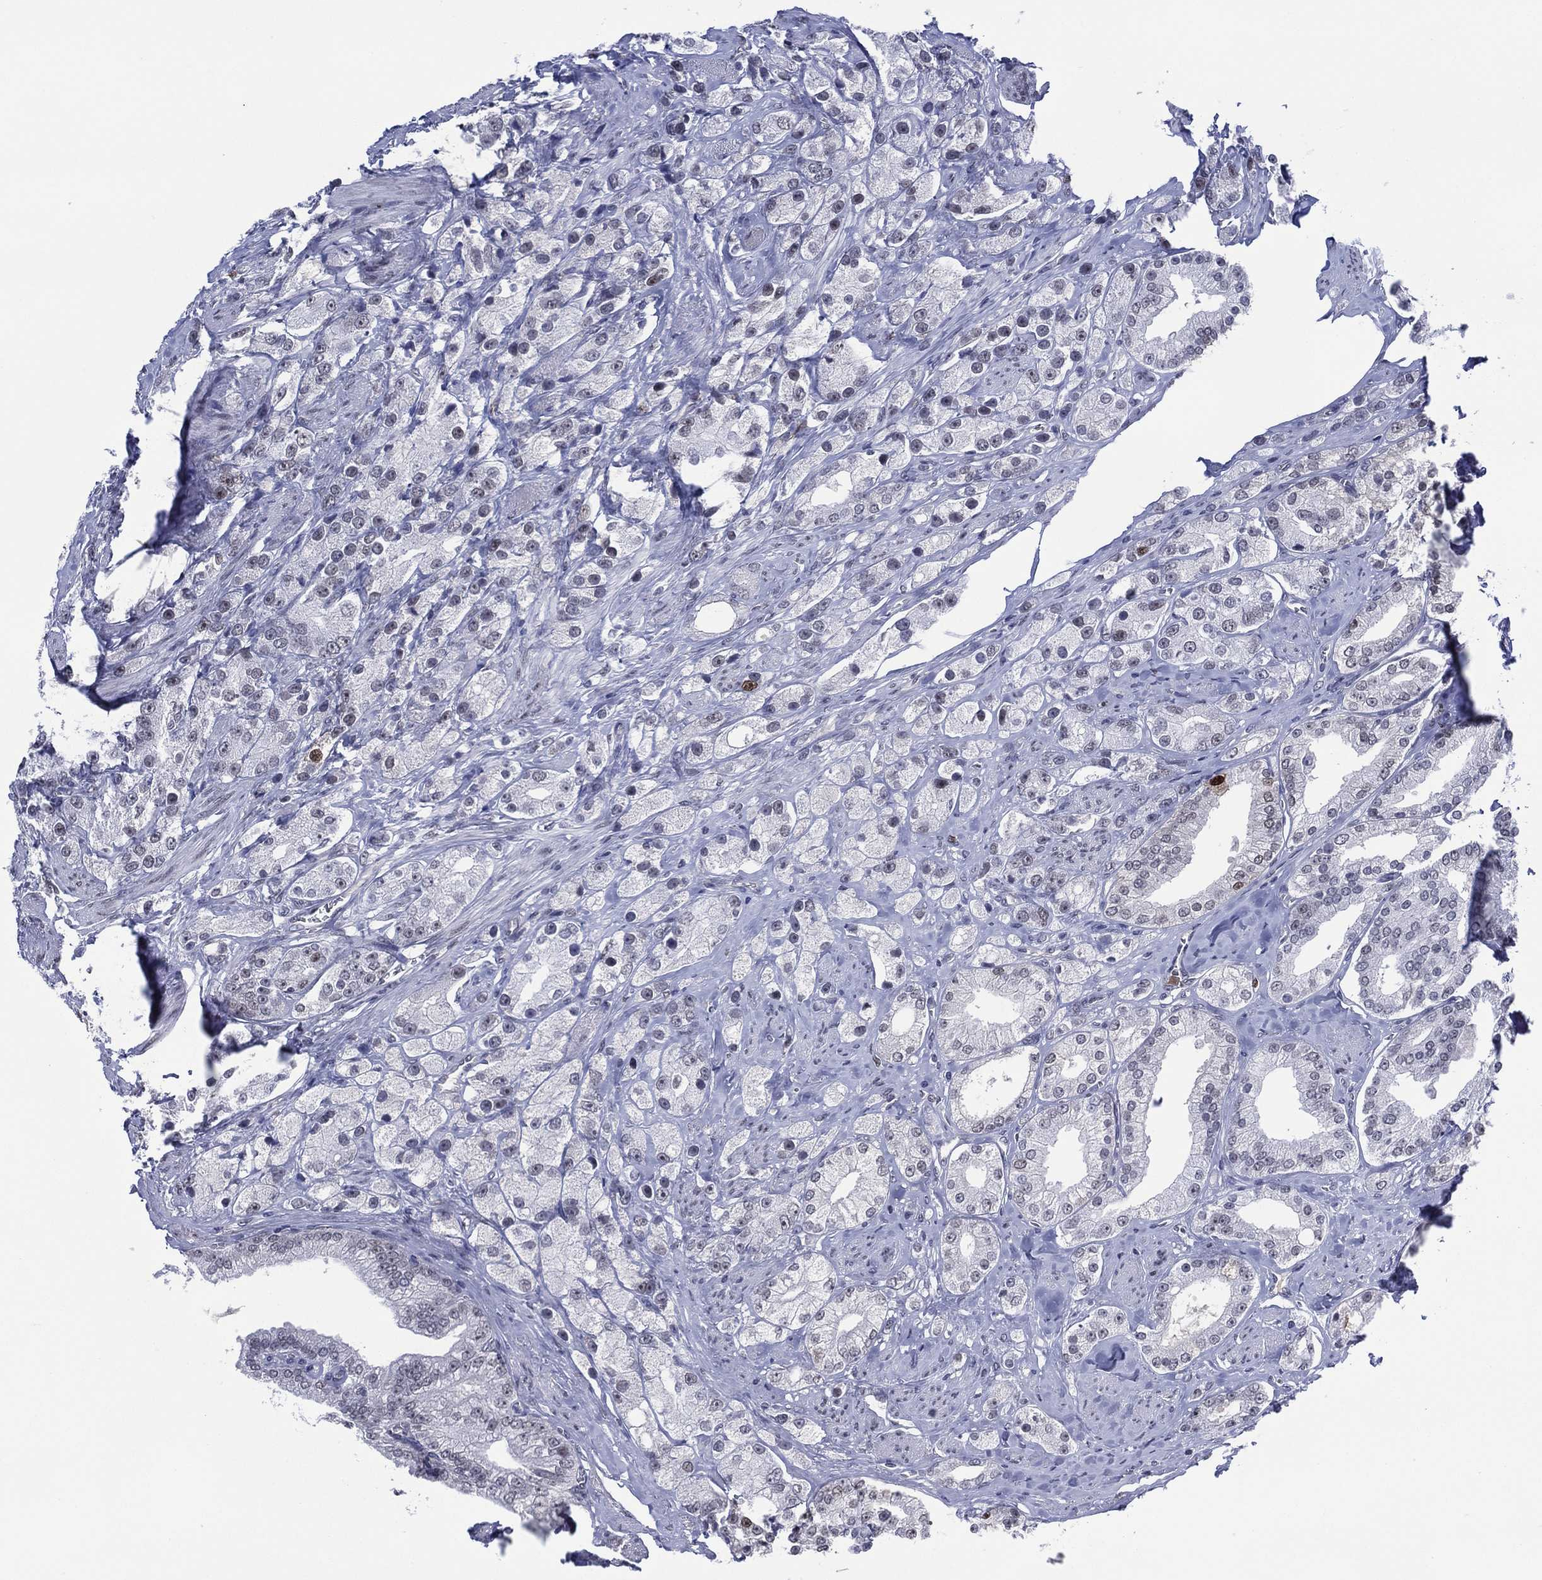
{"staining": {"intensity": "moderate", "quantity": "<25%", "location": "nuclear"}, "tissue": "prostate cancer", "cell_type": "Tumor cells", "image_type": "cancer", "snomed": [{"axis": "morphology", "description": "Adenocarcinoma, NOS"}, {"axis": "topography", "description": "Prostate and seminal vesicle, NOS"}, {"axis": "topography", "description": "Prostate"}], "caption": "A micrograph of prostate adenocarcinoma stained for a protein reveals moderate nuclear brown staining in tumor cells.", "gene": "GATA6", "patient": {"sex": "male", "age": 67}}